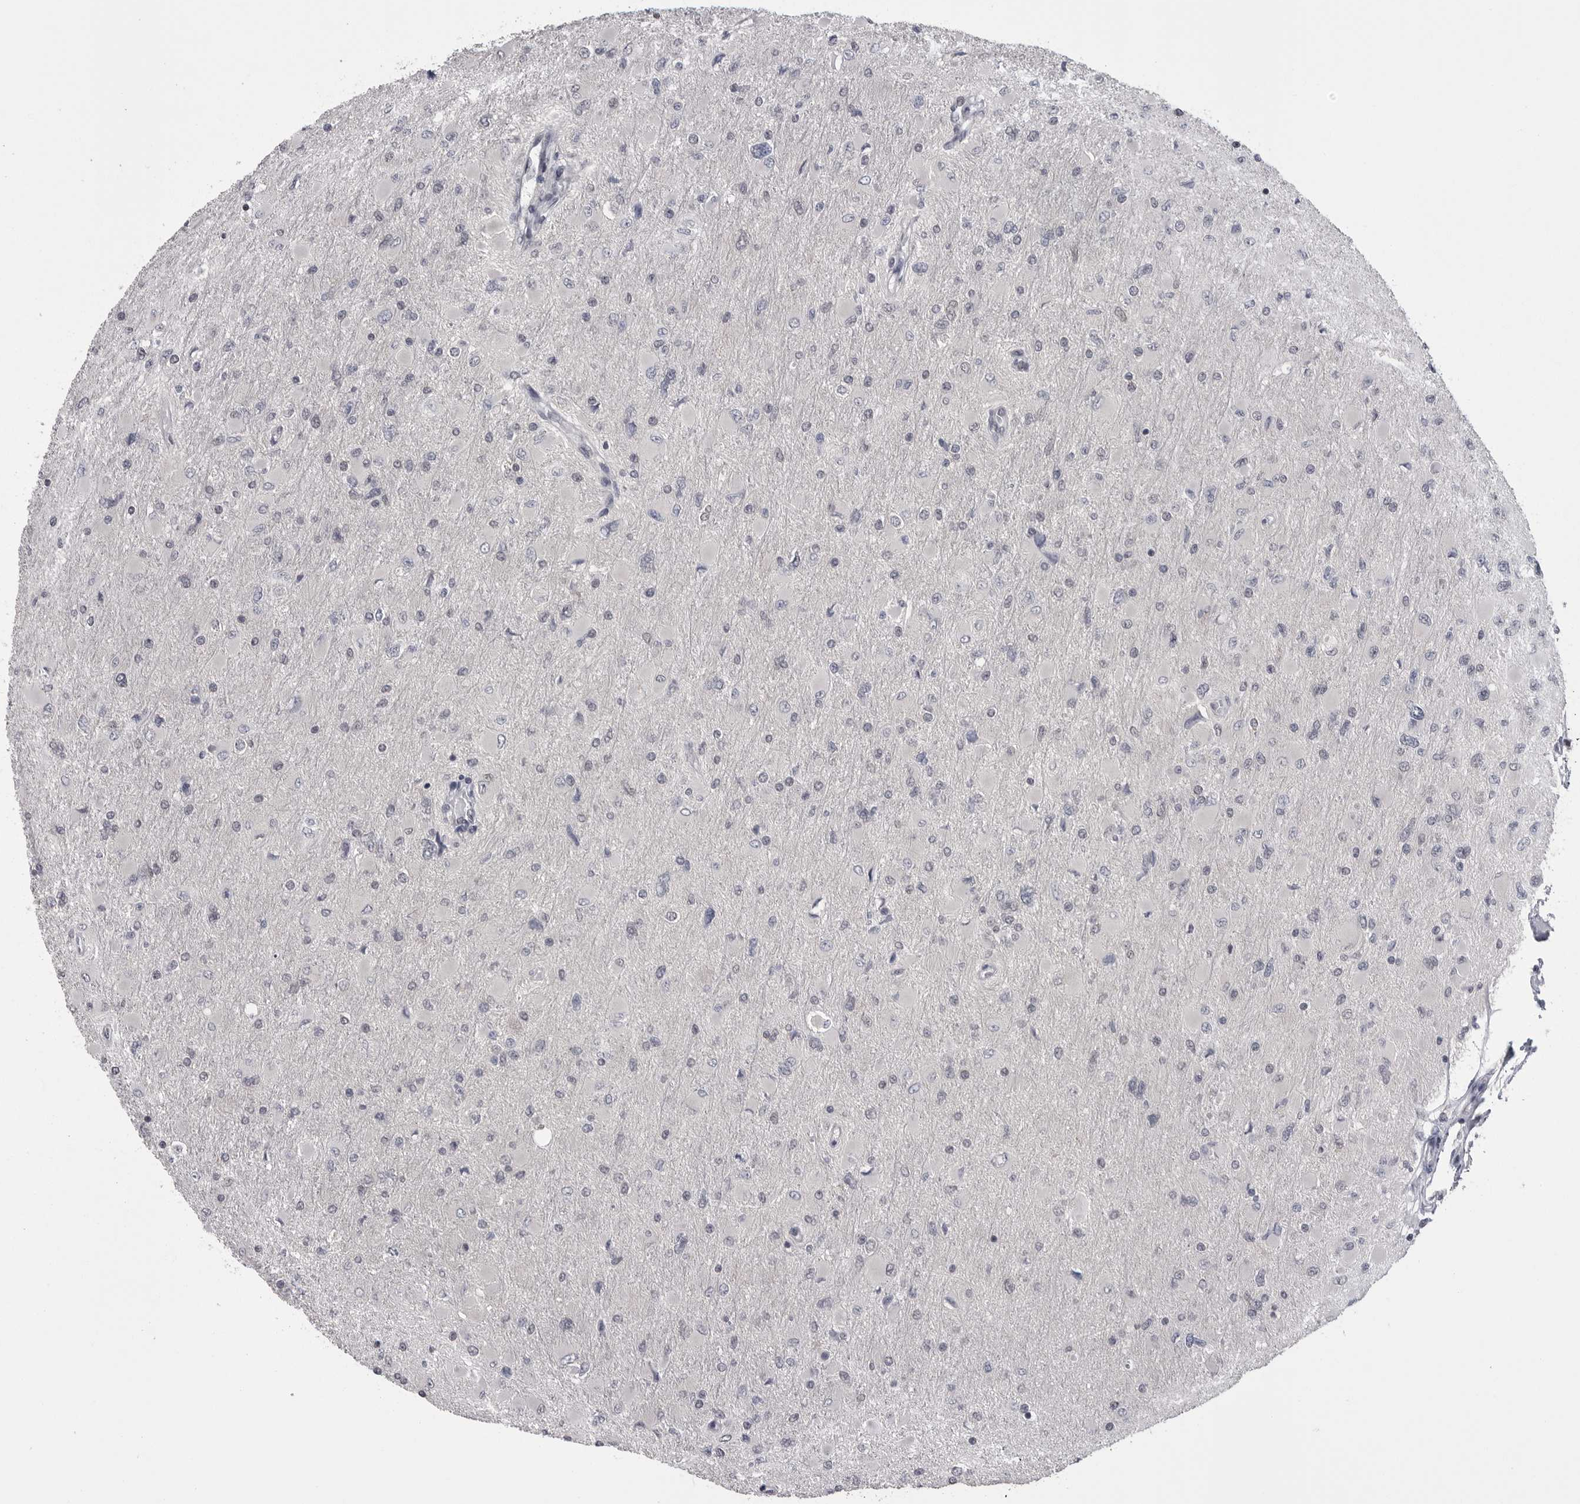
{"staining": {"intensity": "negative", "quantity": "none", "location": "none"}, "tissue": "glioma", "cell_type": "Tumor cells", "image_type": "cancer", "snomed": [{"axis": "morphology", "description": "Glioma, malignant, High grade"}, {"axis": "topography", "description": "Cerebral cortex"}], "caption": "High power microscopy image of an immunohistochemistry (IHC) photomicrograph of malignant glioma (high-grade), revealing no significant expression in tumor cells.", "gene": "DLG2", "patient": {"sex": "female", "age": 36}}